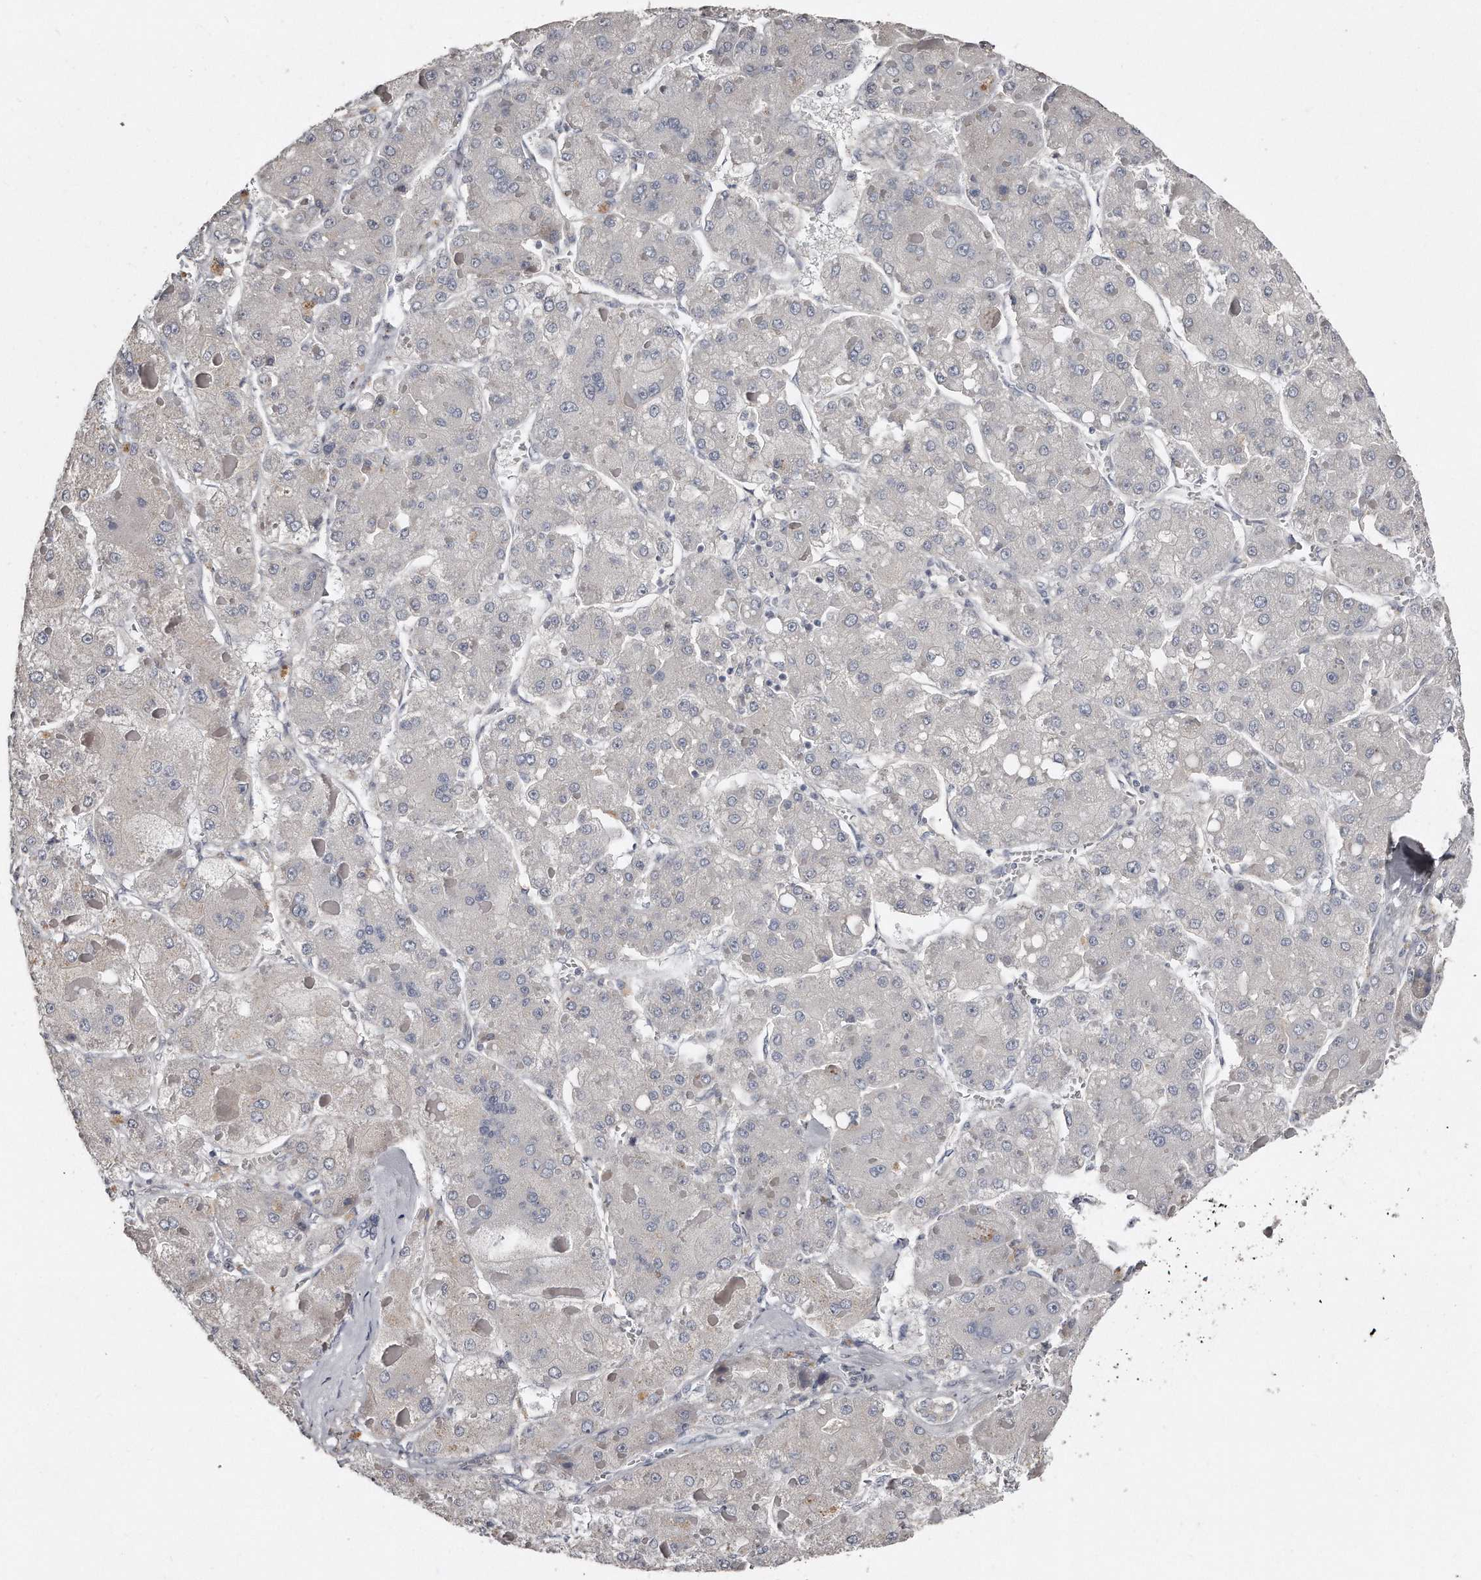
{"staining": {"intensity": "negative", "quantity": "none", "location": "none"}, "tissue": "liver cancer", "cell_type": "Tumor cells", "image_type": "cancer", "snomed": [{"axis": "morphology", "description": "Carcinoma, Hepatocellular, NOS"}, {"axis": "topography", "description": "Liver"}], "caption": "This is an immunohistochemistry image of human liver hepatocellular carcinoma. There is no expression in tumor cells.", "gene": "LMOD1", "patient": {"sex": "female", "age": 73}}